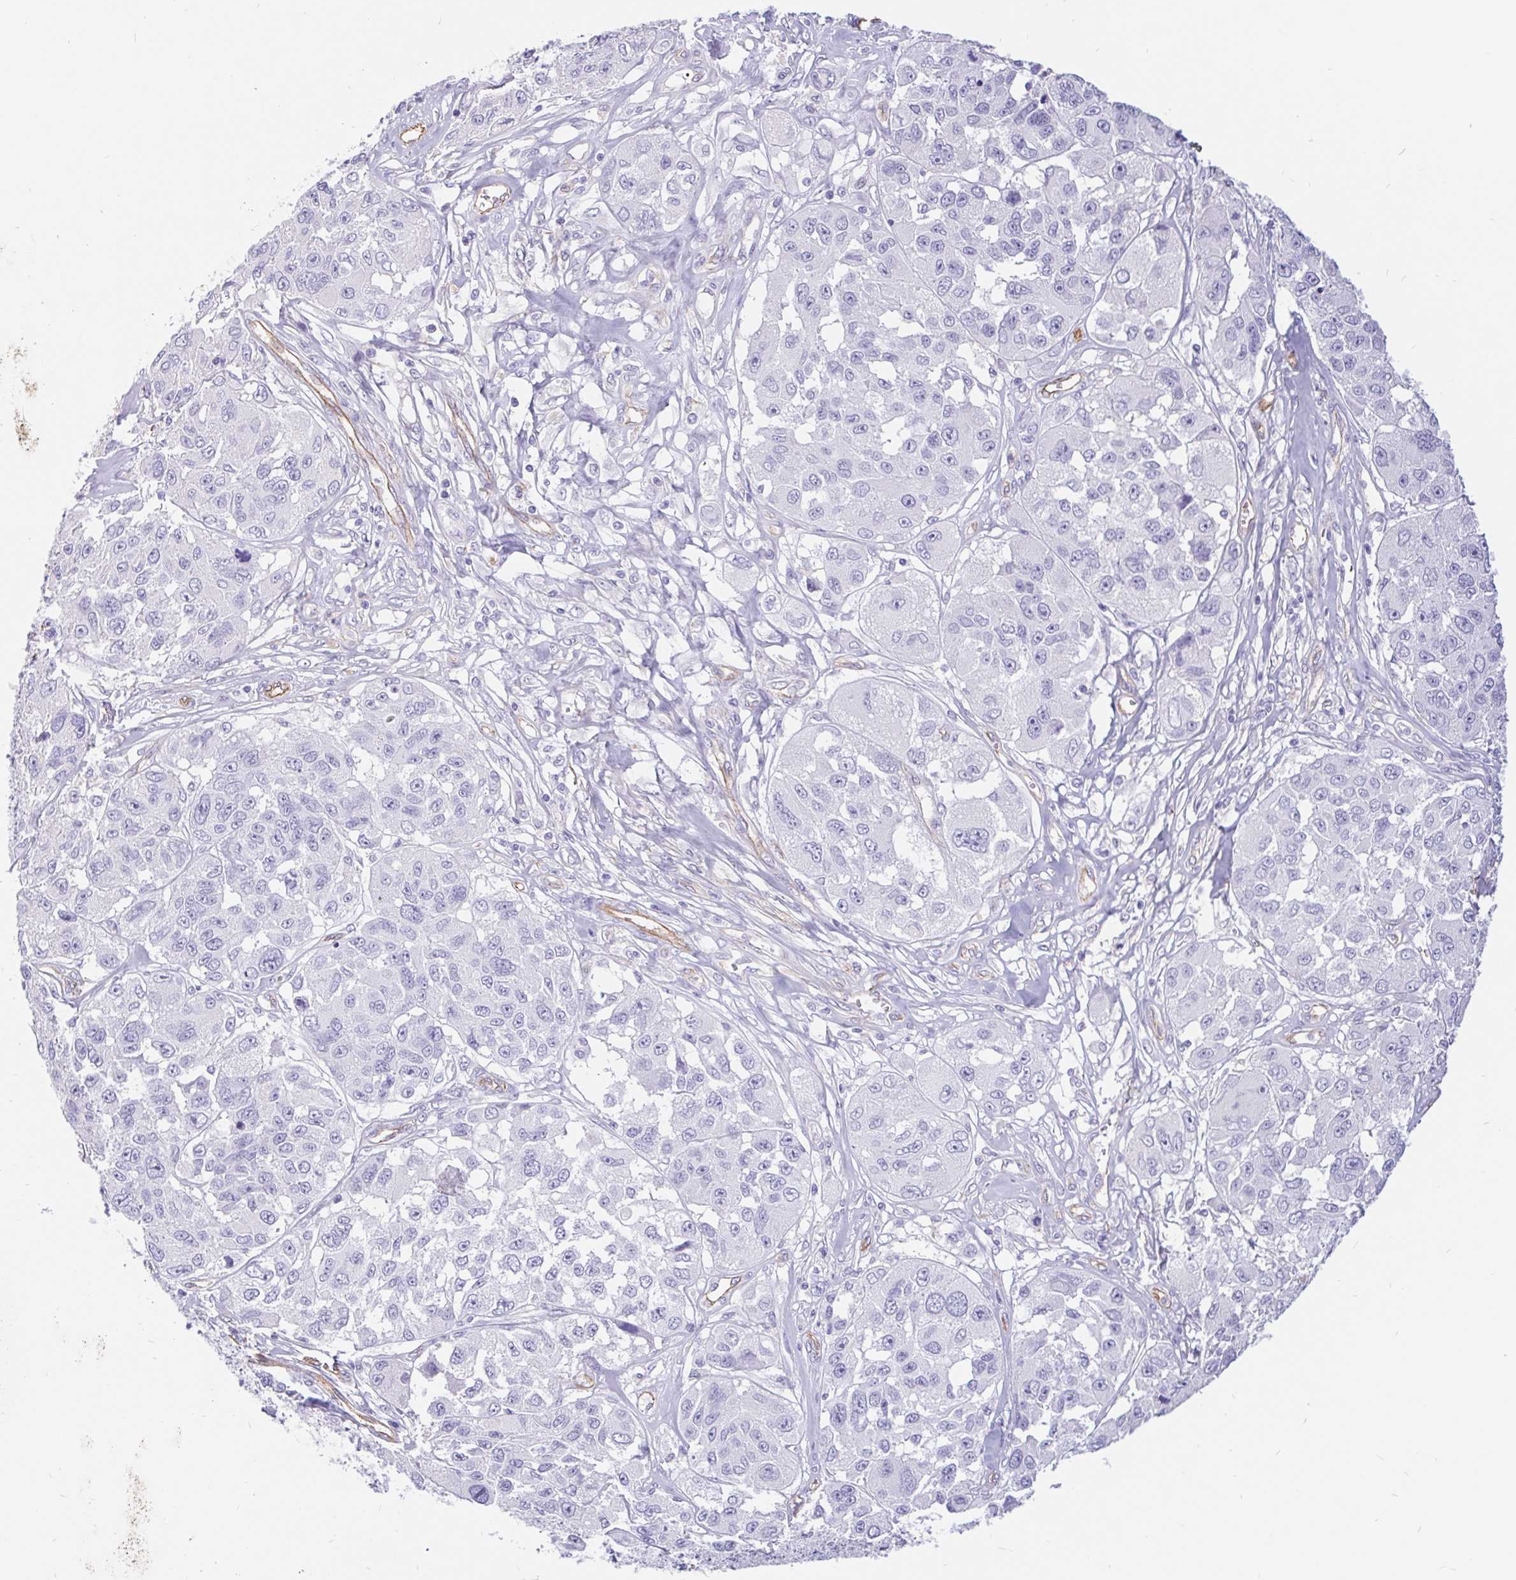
{"staining": {"intensity": "negative", "quantity": "none", "location": "none"}, "tissue": "melanoma", "cell_type": "Tumor cells", "image_type": "cancer", "snomed": [{"axis": "morphology", "description": "Malignant melanoma, NOS"}, {"axis": "topography", "description": "Skin"}], "caption": "Immunohistochemistry (IHC) photomicrograph of neoplastic tissue: human malignant melanoma stained with DAB (3,3'-diaminobenzidine) displays no significant protein staining in tumor cells. Nuclei are stained in blue.", "gene": "LIMCH1", "patient": {"sex": "female", "age": 66}}